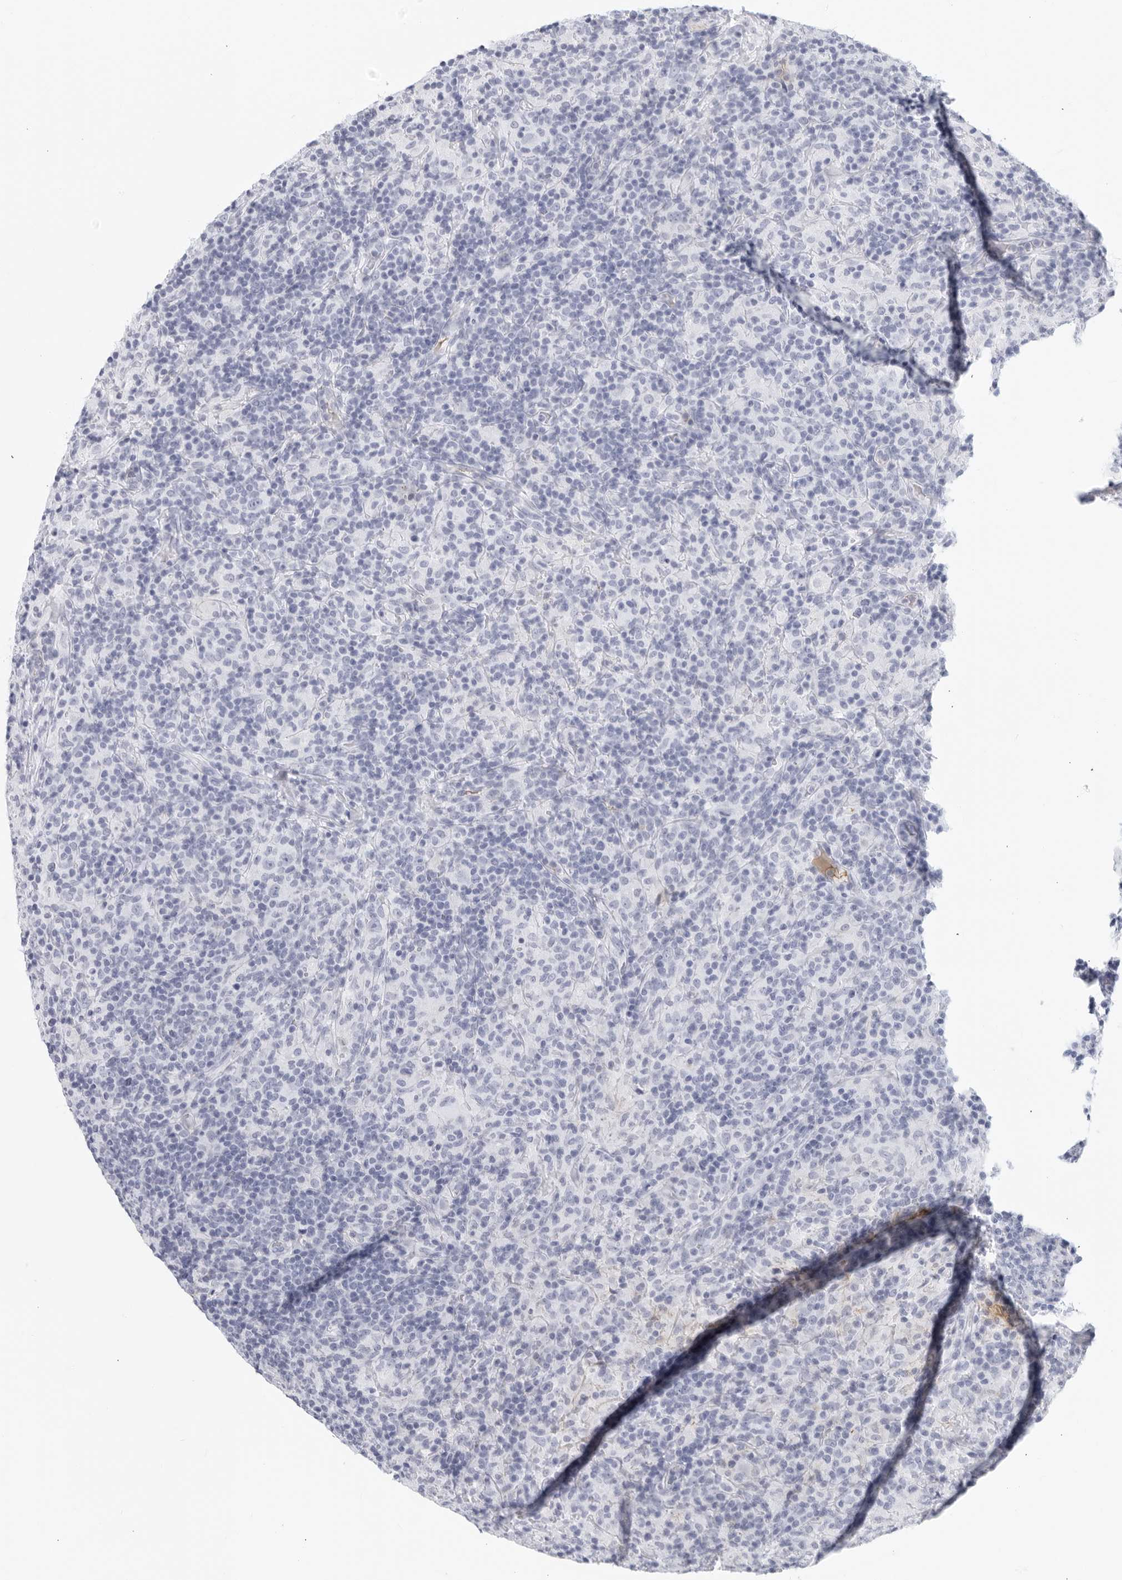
{"staining": {"intensity": "negative", "quantity": "none", "location": "none"}, "tissue": "lymphoma", "cell_type": "Tumor cells", "image_type": "cancer", "snomed": [{"axis": "morphology", "description": "Hodgkin's disease, NOS"}, {"axis": "topography", "description": "Lymph node"}], "caption": "Human lymphoma stained for a protein using IHC demonstrates no staining in tumor cells.", "gene": "FGG", "patient": {"sex": "male", "age": 70}}